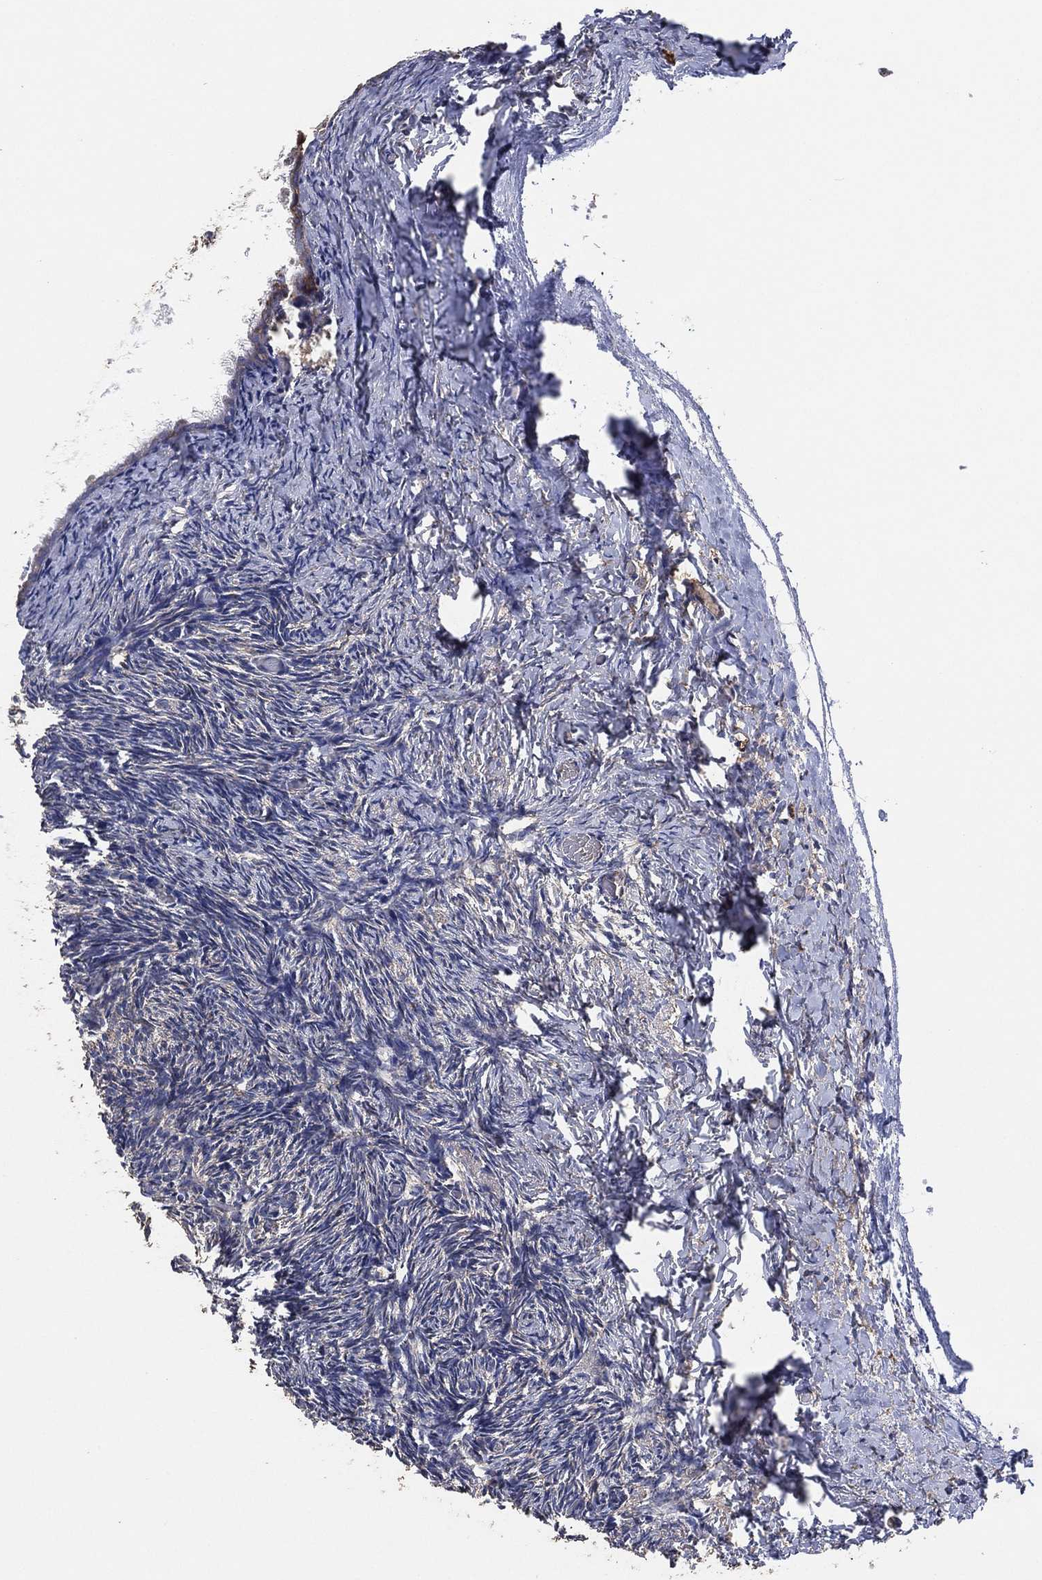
{"staining": {"intensity": "weak", "quantity": "<25%", "location": "cytoplasmic/membranous"}, "tissue": "ovary", "cell_type": "Ovarian stroma cells", "image_type": "normal", "snomed": [{"axis": "morphology", "description": "Normal tissue, NOS"}, {"axis": "topography", "description": "Ovary"}], "caption": "Benign ovary was stained to show a protein in brown. There is no significant expression in ovarian stroma cells.", "gene": "LIMD1", "patient": {"sex": "female", "age": 39}}